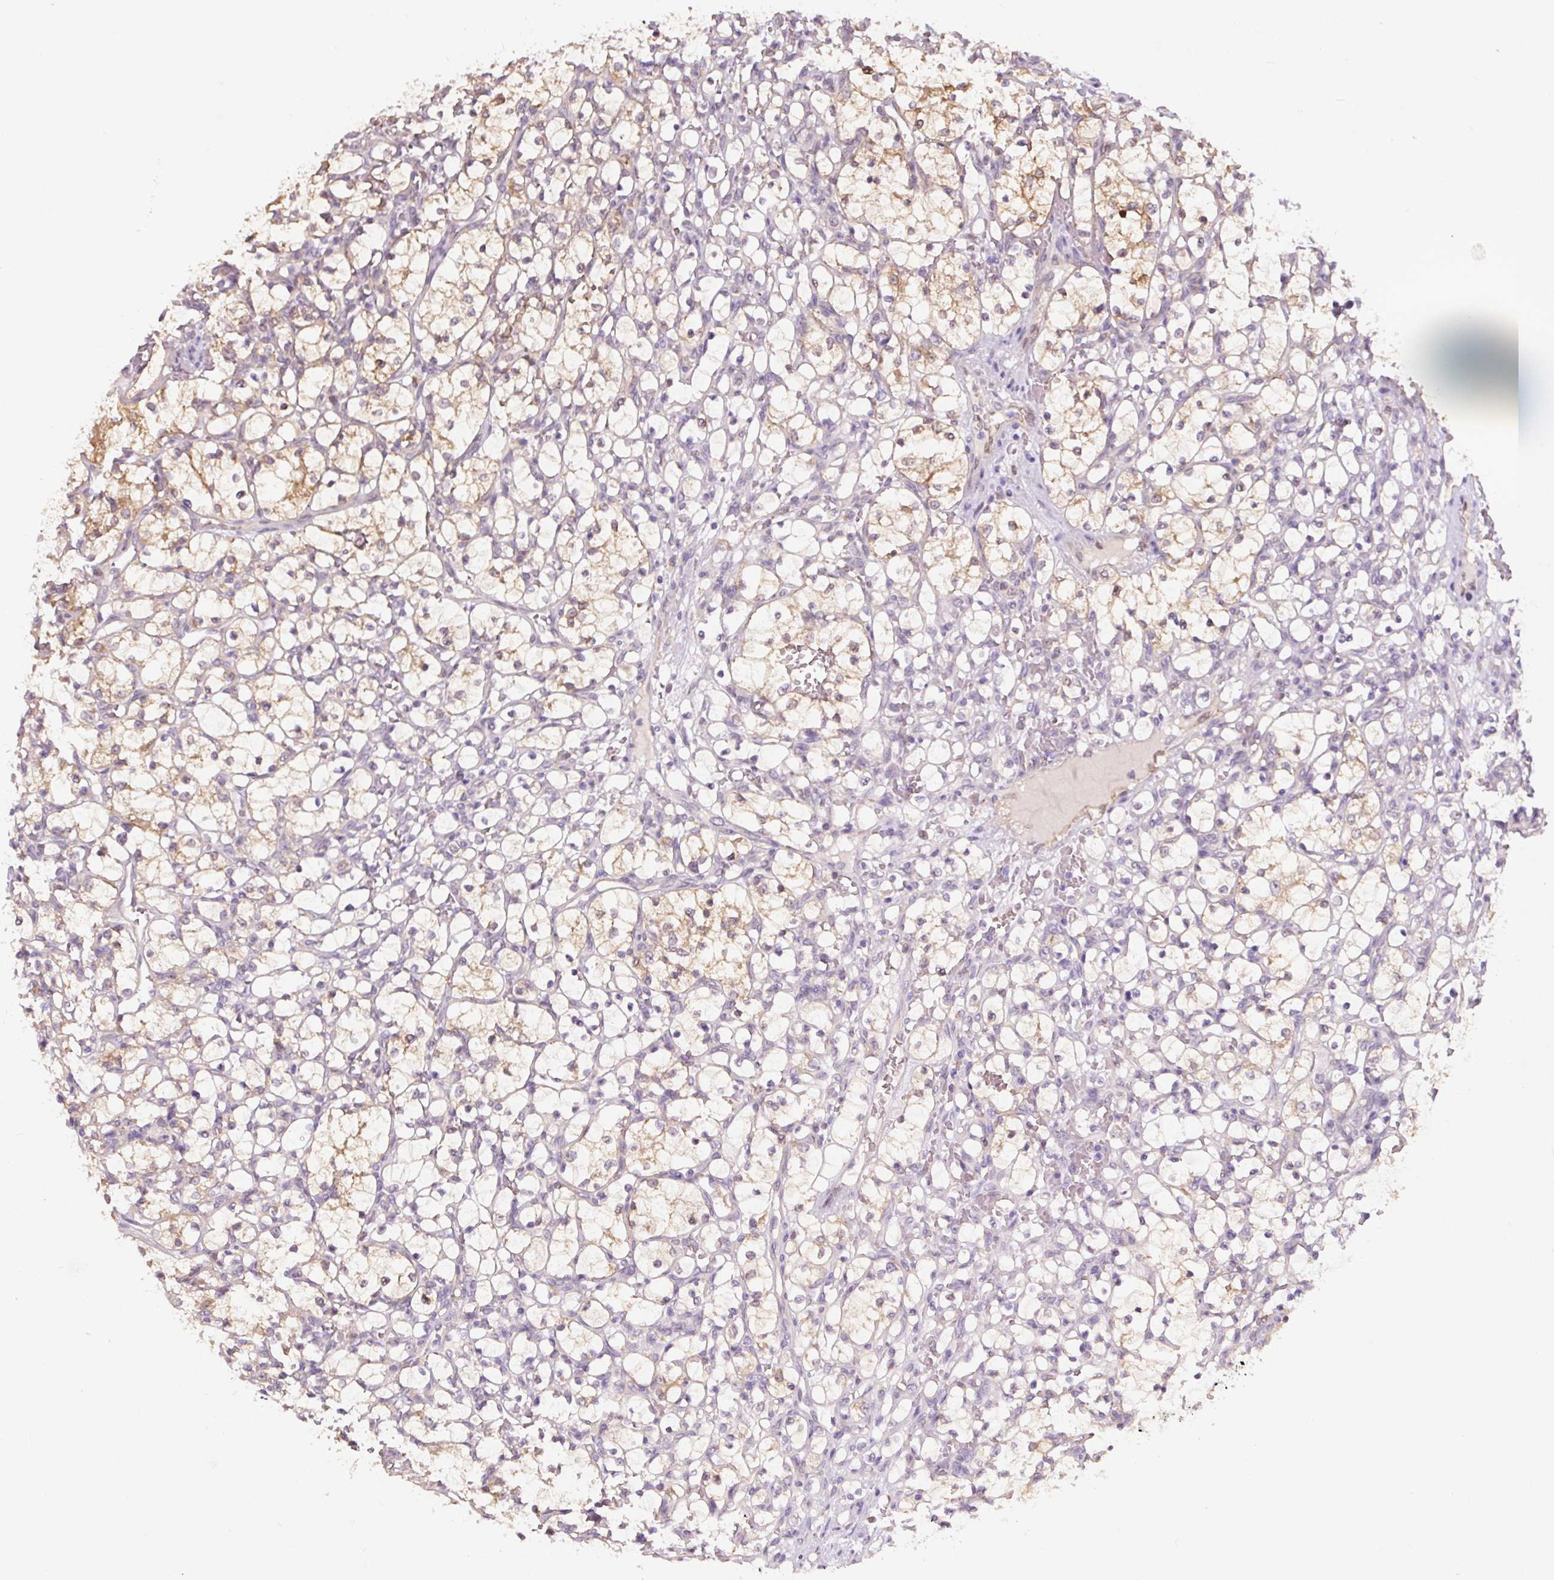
{"staining": {"intensity": "moderate", "quantity": "25%-75%", "location": "cytoplasmic/membranous"}, "tissue": "renal cancer", "cell_type": "Tumor cells", "image_type": "cancer", "snomed": [{"axis": "morphology", "description": "Adenocarcinoma, NOS"}, {"axis": "topography", "description": "Kidney"}], "caption": "Adenocarcinoma (renal) stained with DAB immunohistochemistry demonstrates medium levels of moderate cytoplasmic/membranous positivity in about 25%-75% of tumor cells.", "gene": "ASRGL1", "patient": {"sex": "female", "age": 69}}